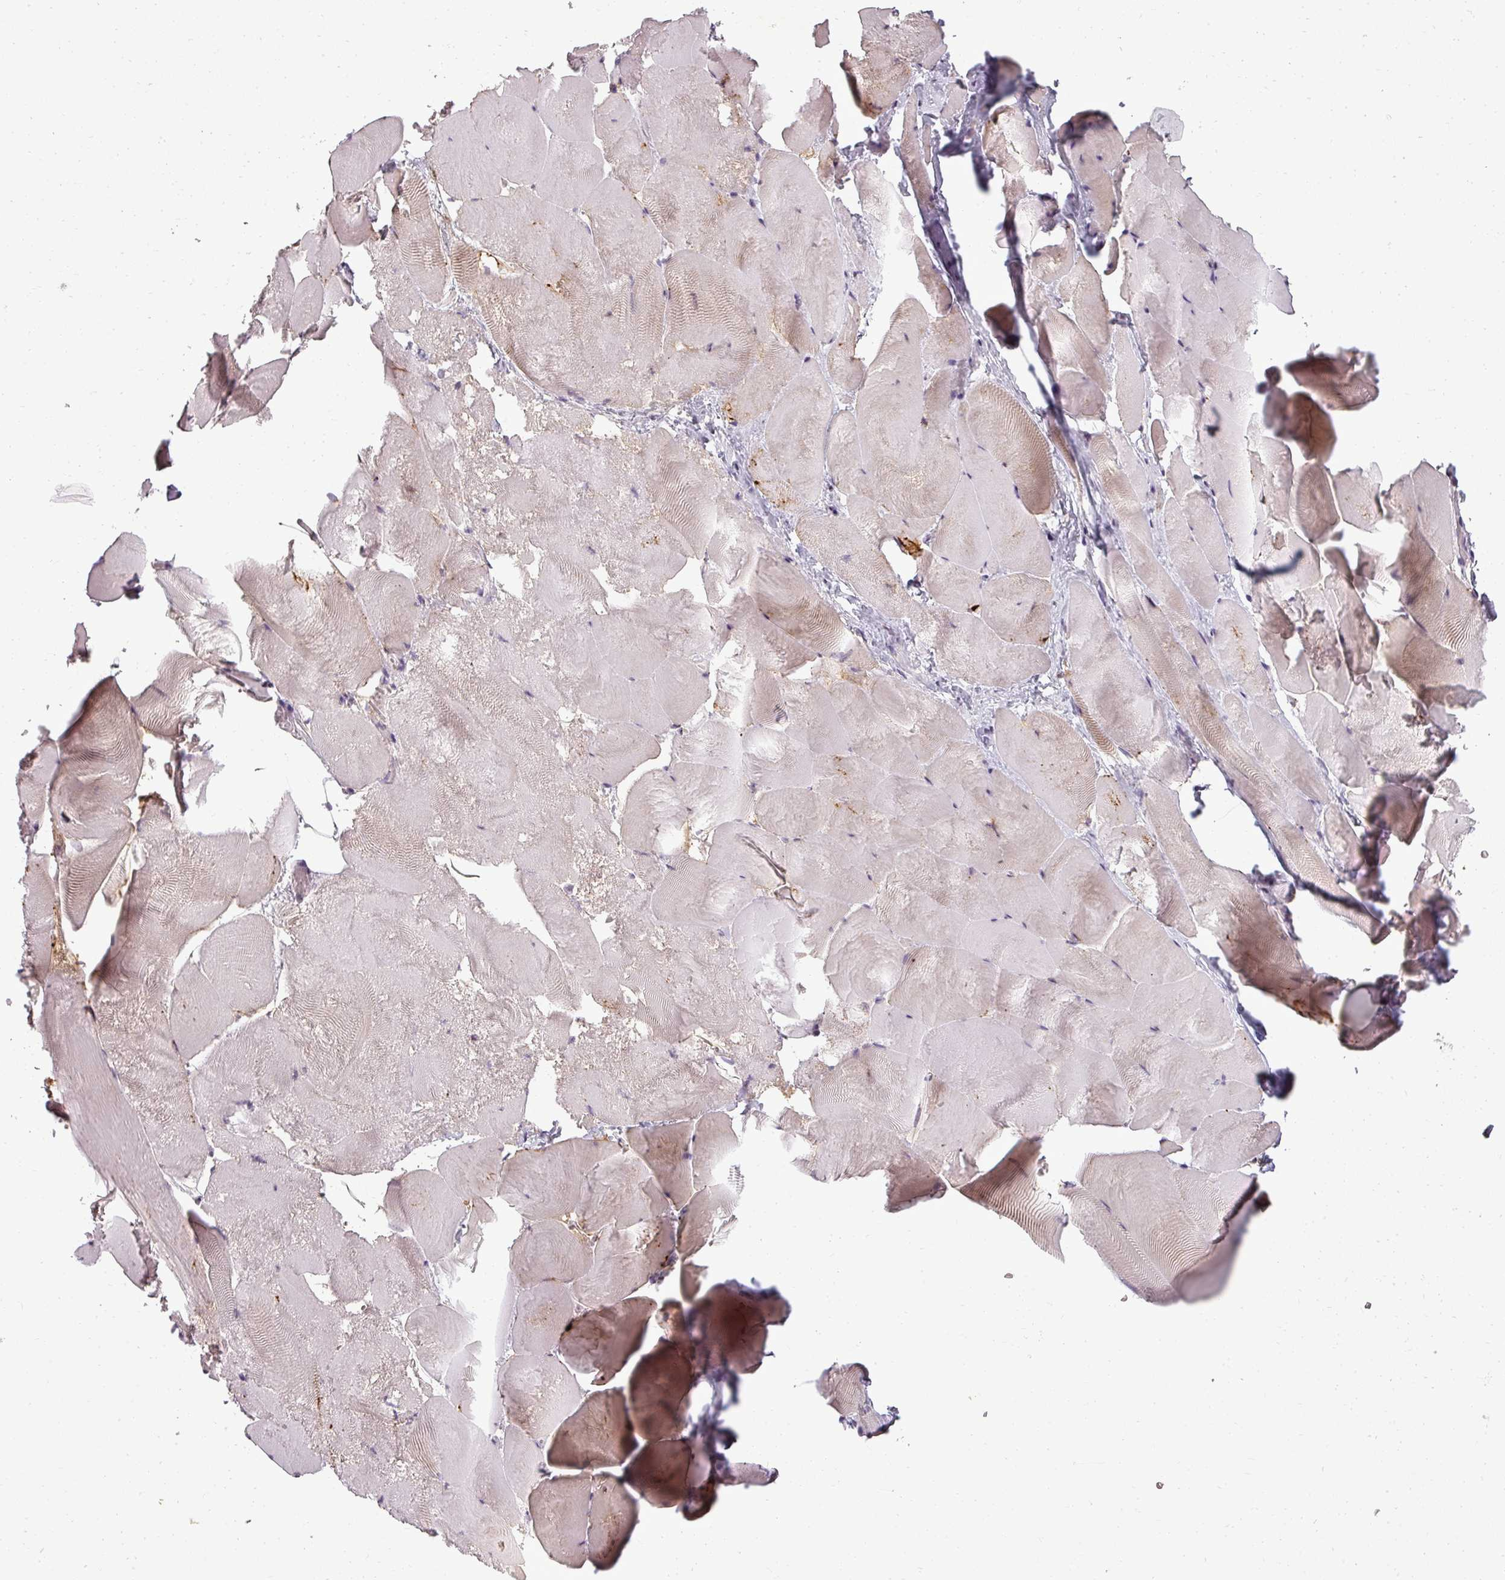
{"staining": {"intensity": "weak", "quantity": "<25%", "location": "nuclear"}, "tissue": "skeletal muscle", "cell_type": "Myocytes", "image_type": "normal", "snomed": [{"axis": "morphology", "description": "Normal tissue, NOS"}, {"axis": "topography", "description": "Skeletal muscle"}], "caption": "This is an immunohistochemistry photomicrograph of unremarkable skeletal muscle. There is no staining in myocytes.", "gene": "BCAS3", "patient": {"sex": "female", "age": 64}}